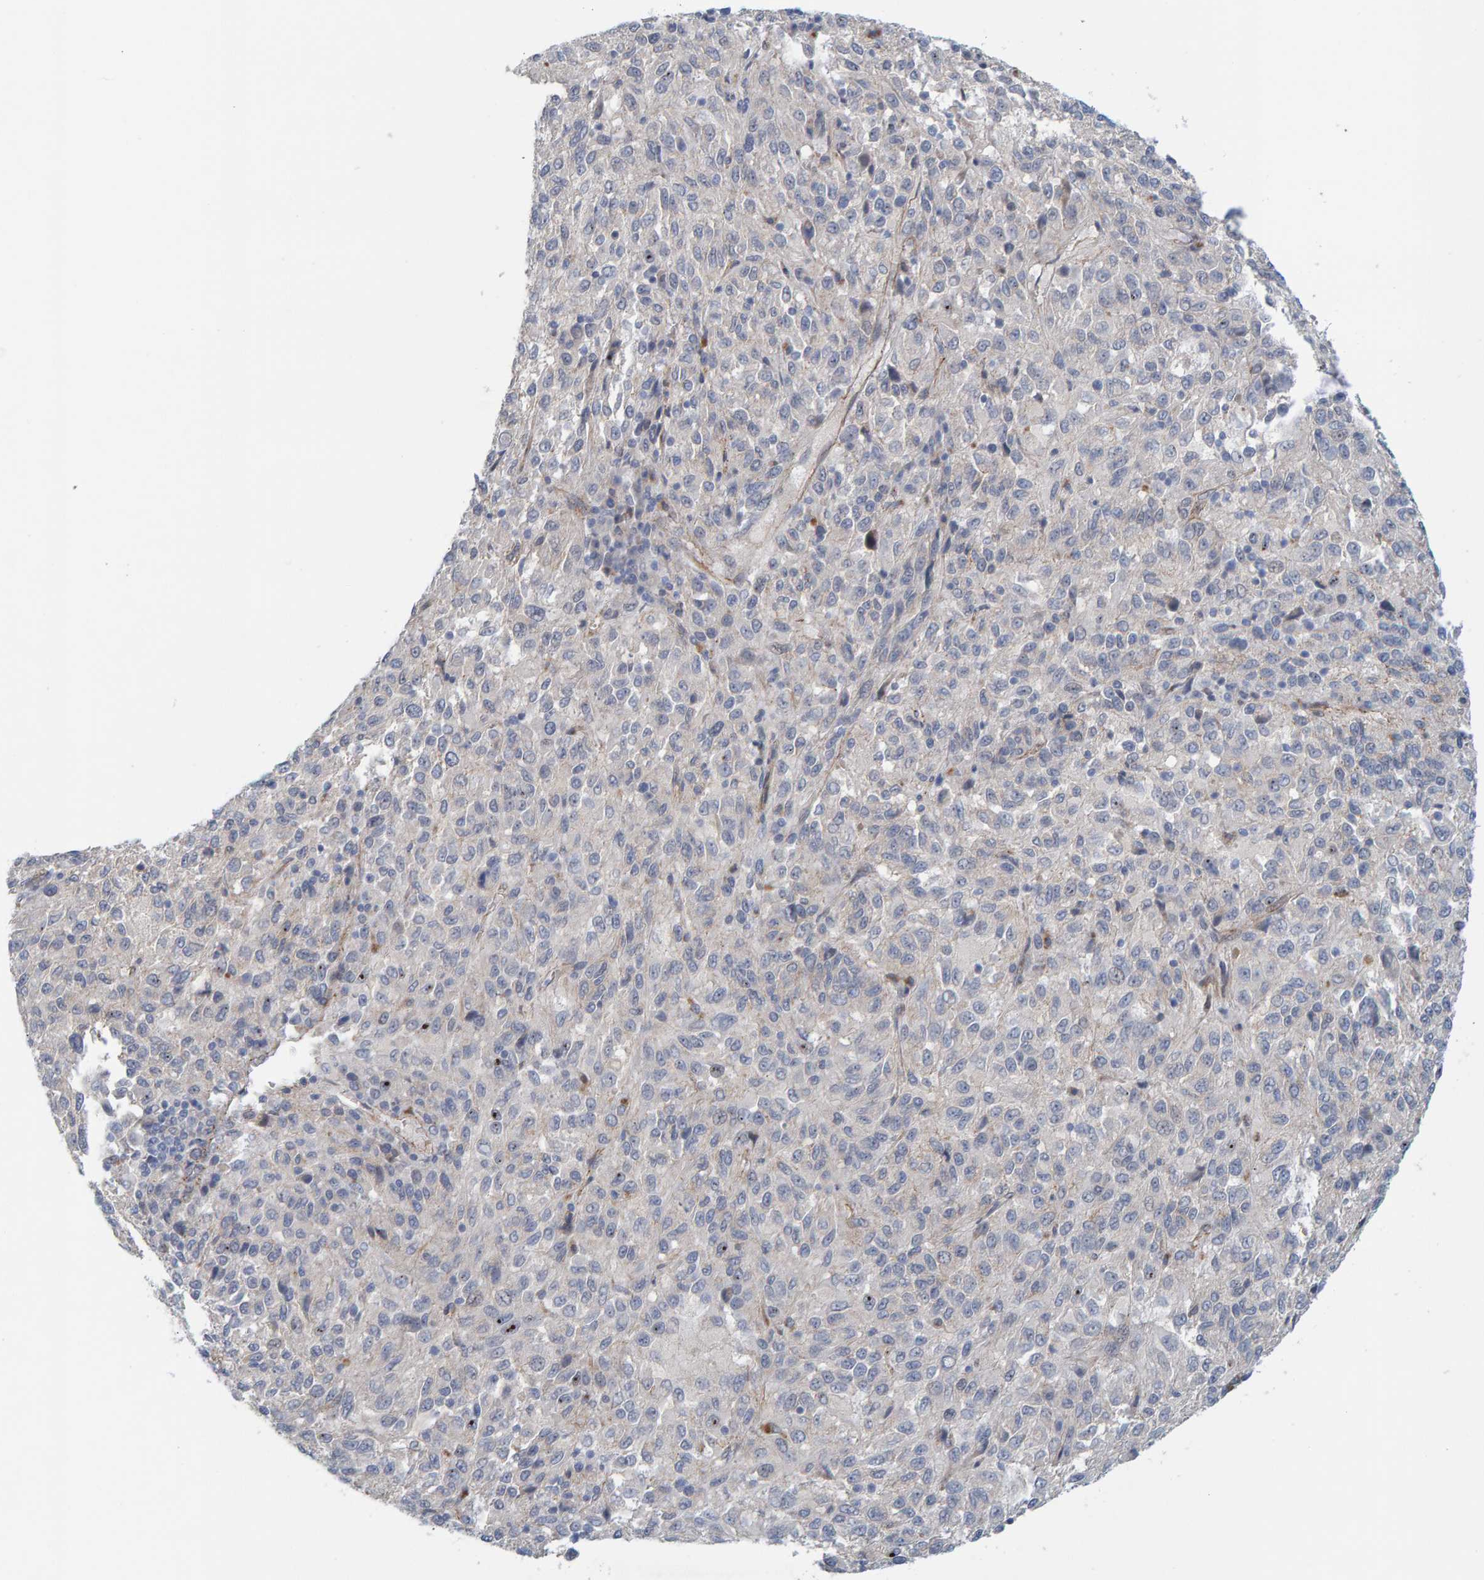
{"staining": {"intensity": "negative", "quantity": "none", "location": "none"}, "tissue": "melanoma", "cell_type": "Tumor cells", "image_type": "cancer", "snomed": [{"axis": "morphology", "description": "Malignant melanoma, Metastatic site"}, {"axis": "topography", "description": "Lung"}], "caption": "A high-resolution photomicrograph shows IHC staining of malignant melanoma (metastatic site), which demonstrates no significant staining in tumor cells.", "gene": "KRBA2", "patient": {"sex": "male", "age": 64}}